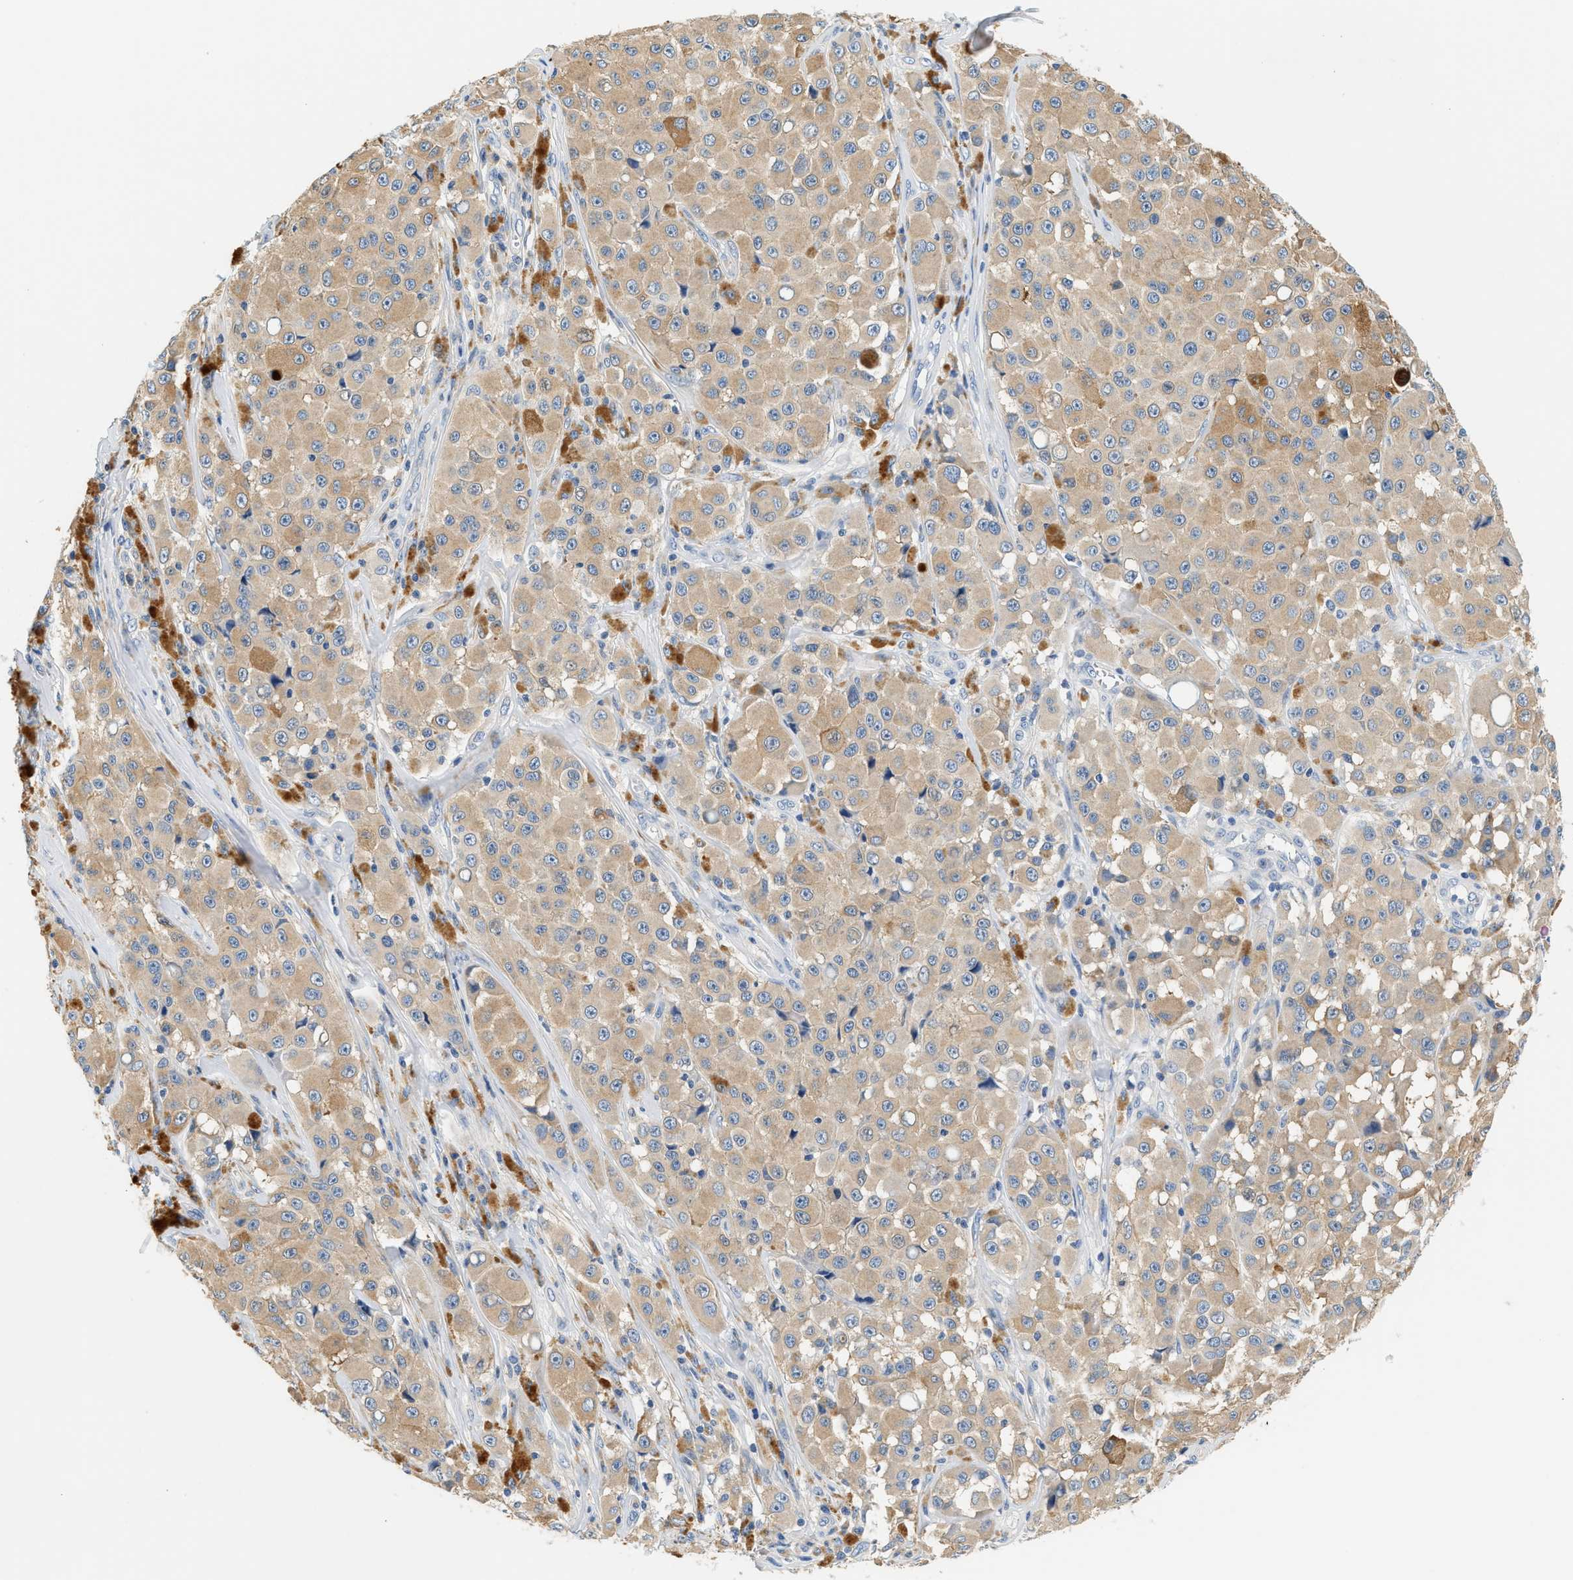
{"staining": {"intensity": "weak", "quantity": ">75%", "location": "cytoplasmic/membranous"}, "tissue": "melanoma", "cell_type": "Tumor cells", "image_type": "cancer", "snomed": [{"axis": "morphology", "description": "Malignant melanoma, NOS"}, {"axis": "topography", "description": "Skin"}], "caption": "This histopathology image displays immunohistochemistry (IHC) staining of malignant melanoma, with low weak cytoplasmic/membranous staining in about >75% of tumor cells.", "gene": "SLC35E1", "patient": {"sex": "male", "age": 84}}